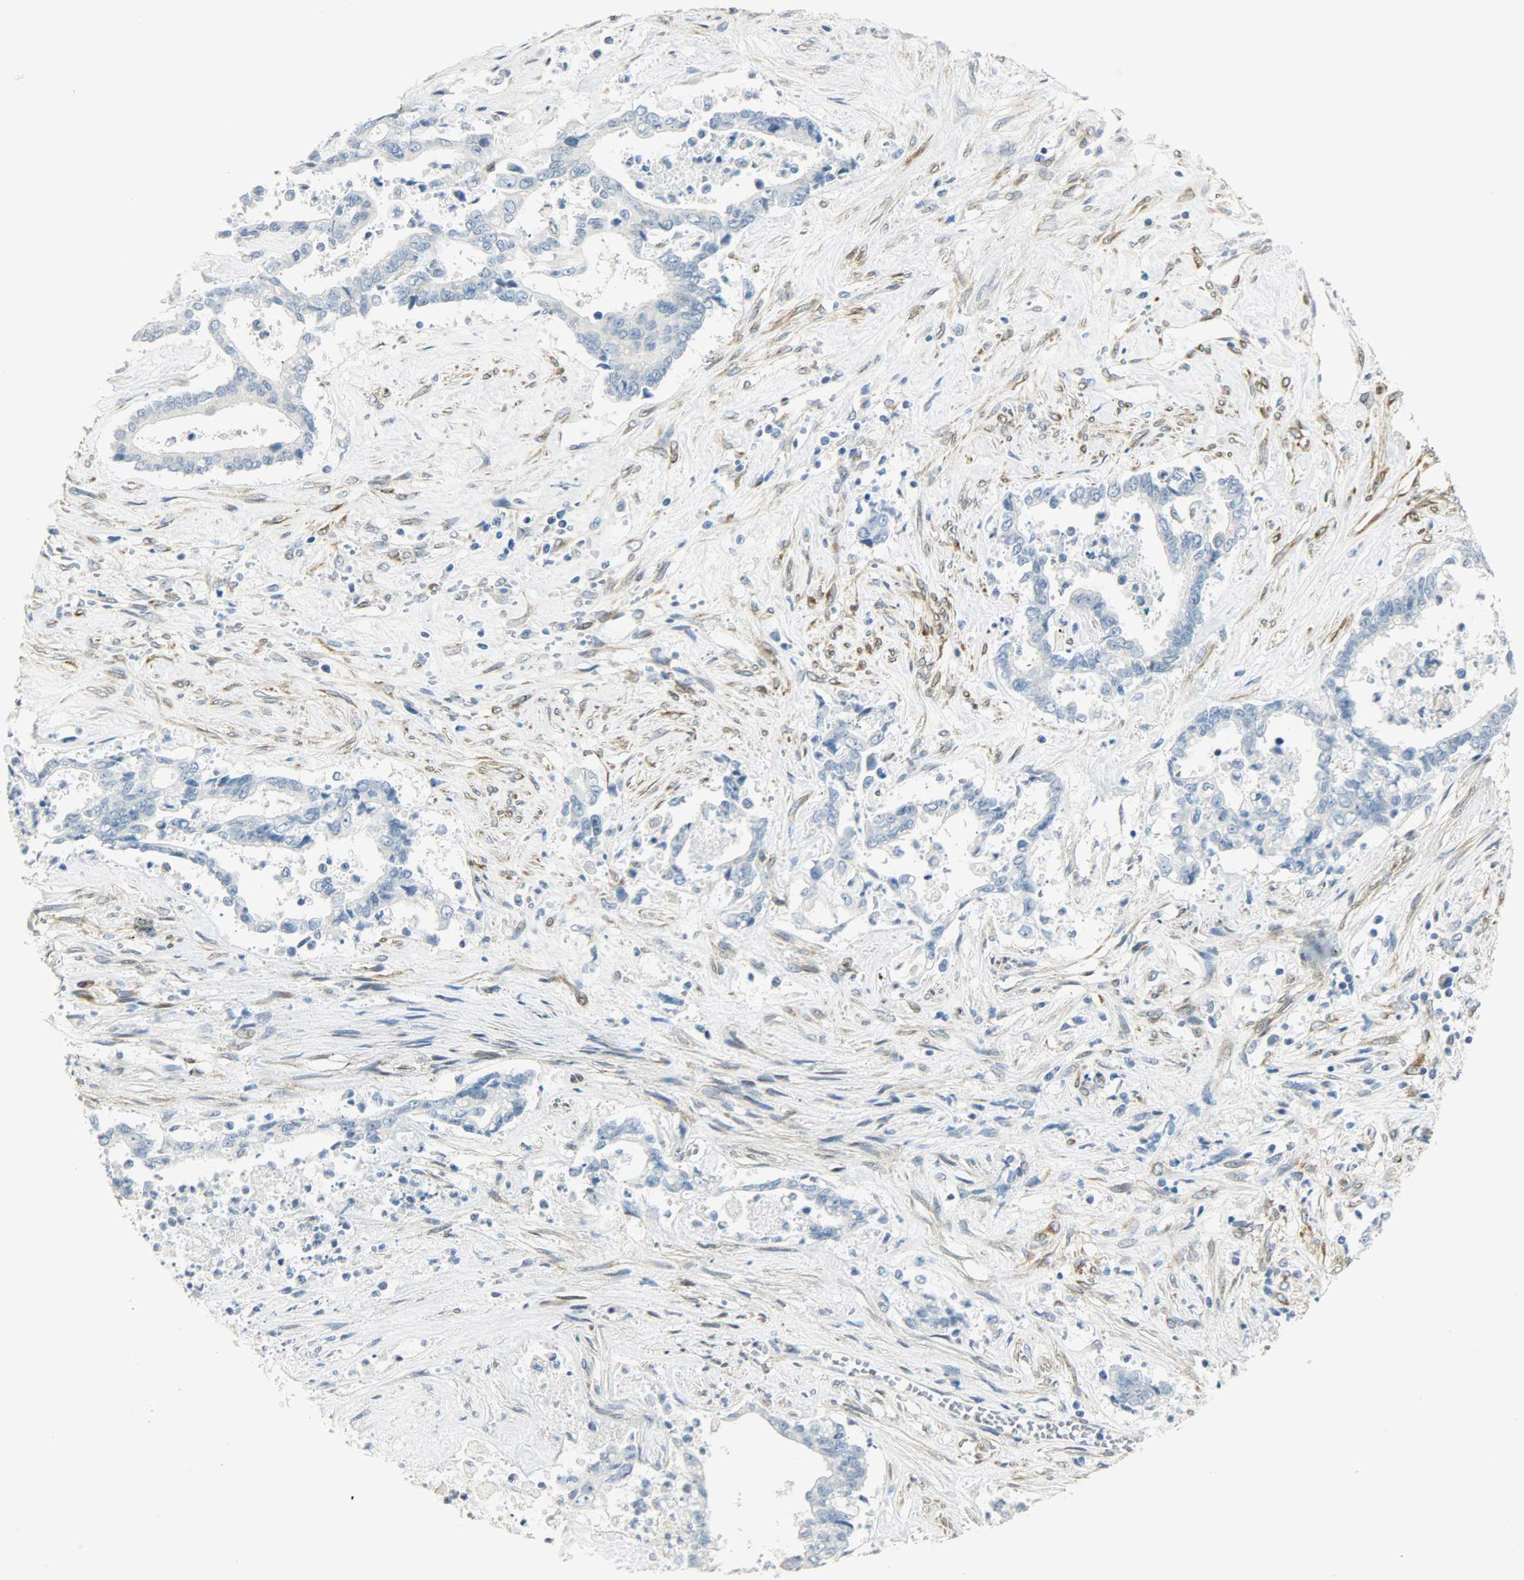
{"staining": {"intensity": "negative", "quantity": "none", "location": "none"}, "tissue": "liver cancer", "cell_type": "Tumor cells", "image_type": "cancer", "snomed": [{"axis": "morphology", "description": "Cholangiocarcinoma"}, {"axis": "topography", "description": "Liver"}], "caption": "Photomicrograph shows no significant protein expression in tumor cells of liver cancer. (Brightfield microscopy of DAB immunohistochemistry at high magnification).", "gene": "PKD2", "patient": {"sex": "male", "age": 57}}